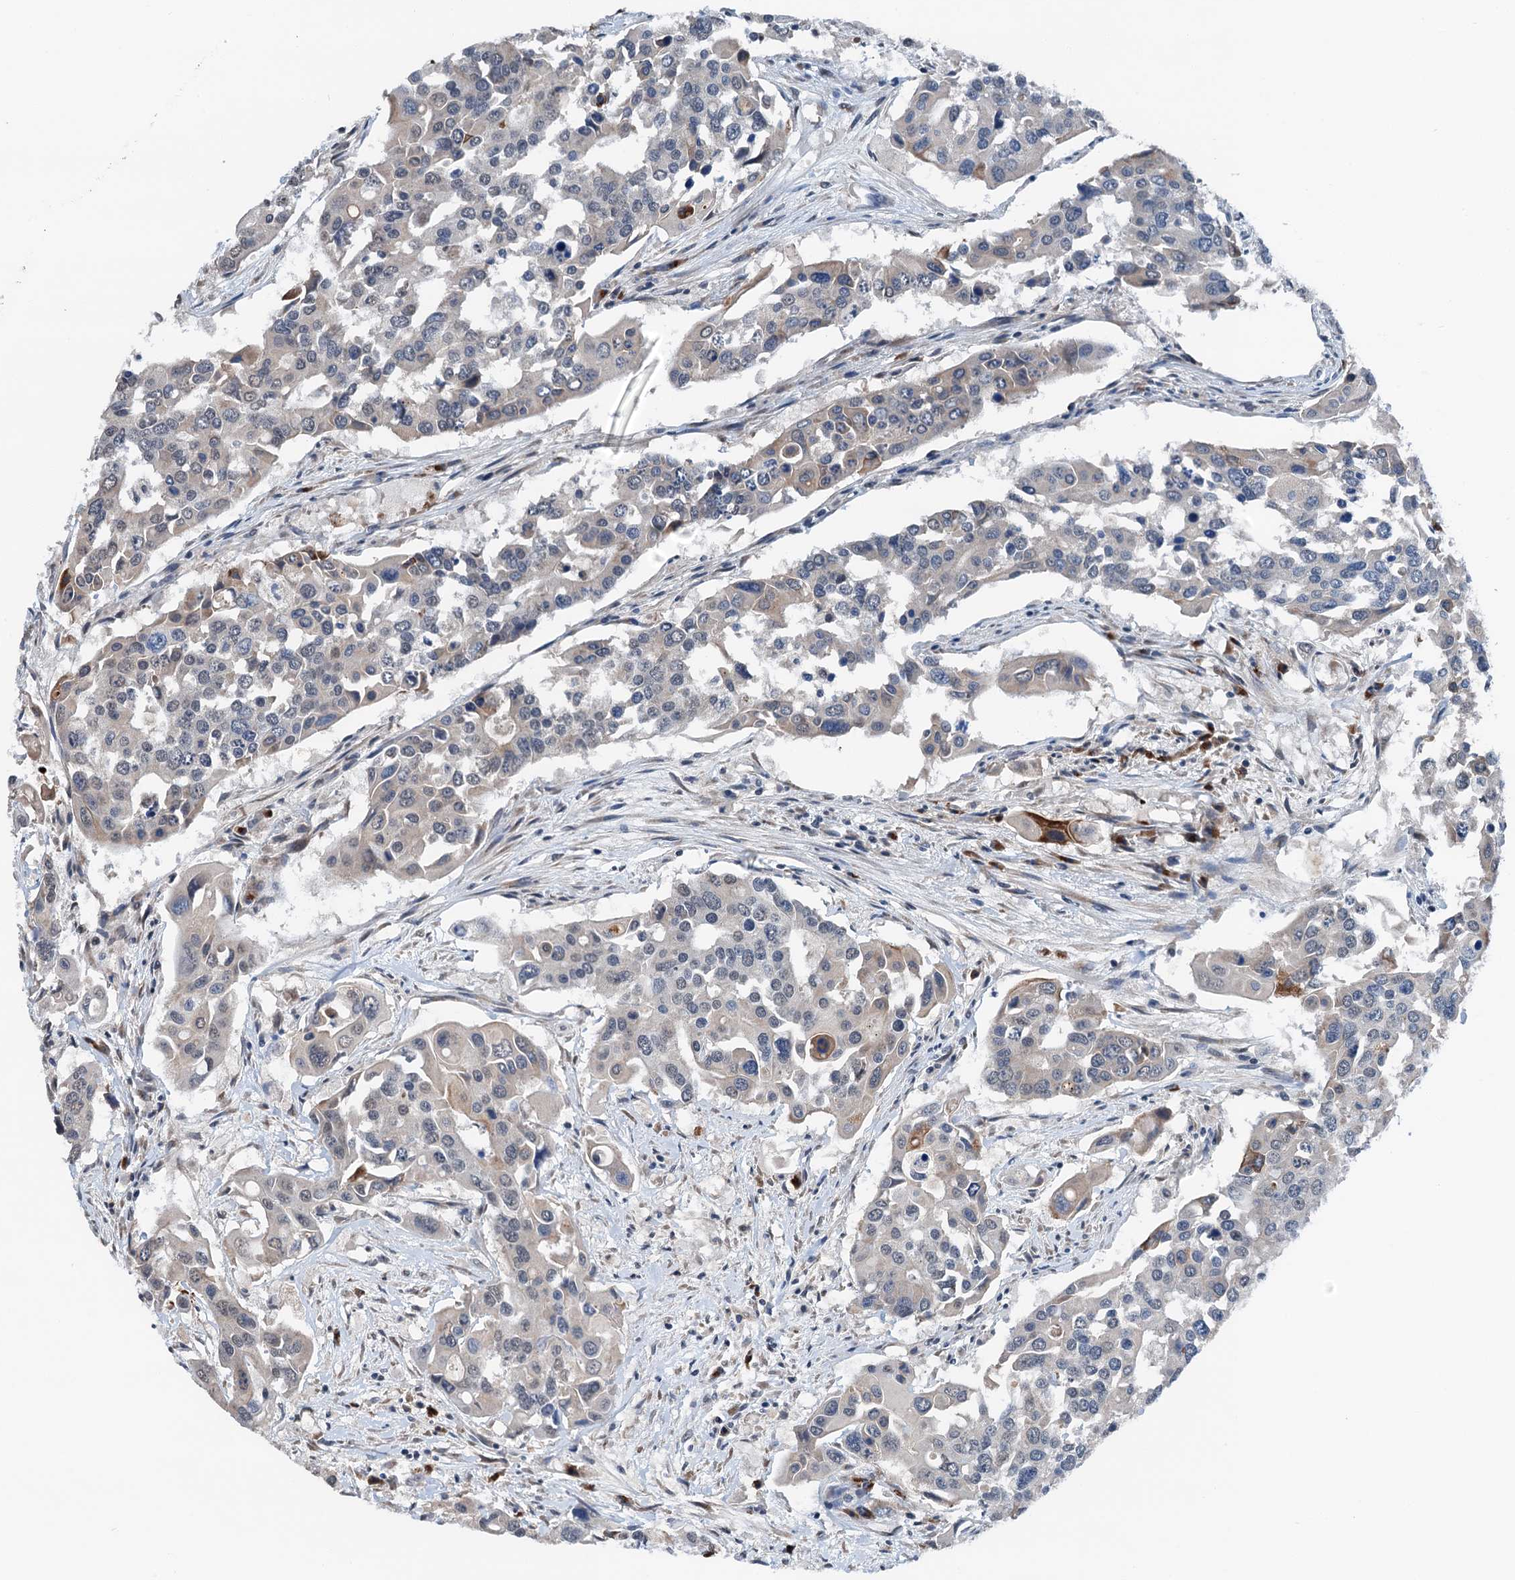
{"staining": {"intensity": "weak", "quantity": "<25%", "location": "cytoplasmic/membranous"}, "tissue": "colorectal cancer", "cell_type": "Tumor cells", "image_type": "cancer", "snomed": [{"axis": "morphology", "description": "Adenocarcinoma, NOS"}, {"axis": "topography", "description": "Colon"}], "caption": "Human adenocarcinoma (colorectal) stained for a protein using immunohistochemistry exhibits no staining in tumor cells.", "gene": "SHLD1", "patient": {"sex": "male", "age": 77}}